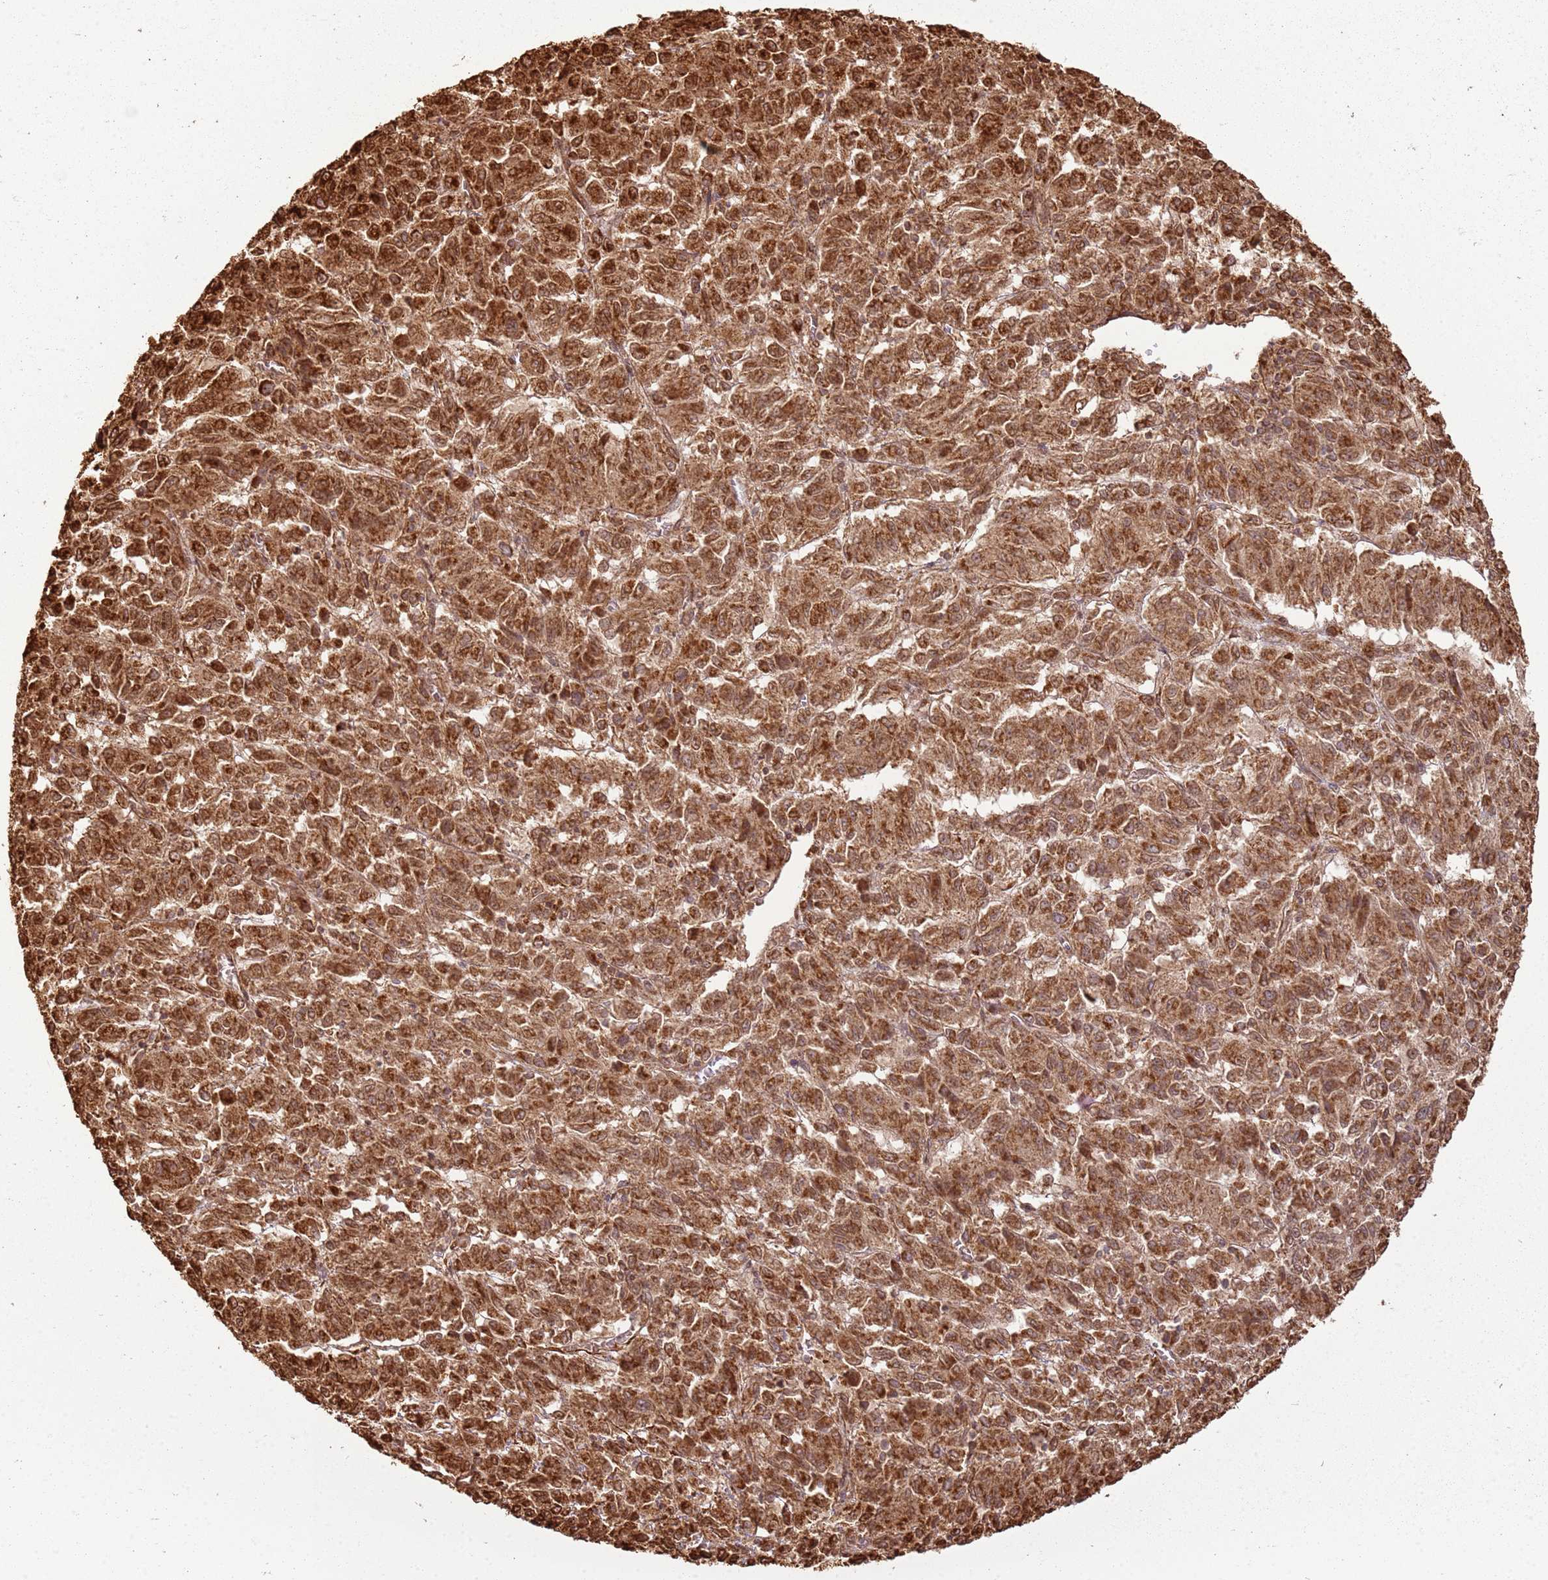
{"staining": {"intensity": "strong", "quantity": ">75%", "location": "cytoplasmic/membranous,nuclear"}, "tissue": "melanoma", "cell_type": "Tumor cells", "image_type": "cancer", "snomed": [{"axis": "morphology", "description": "Malignant melanoma, Metastatic site"}, {"axis": "topography", "description": "Lung"}], "caption": "Protein analysis of melanoma tissue exhibits strong cytoplasmic/membranous and nuclear staining in approximately >75% of tumor cells. (DAB (3,3'-diaminobenzidine) IHC, brown staining for protein, blue staining for nuclei).", "gene": "DDX59", "patient": {"sex": "male", "age": 64}}